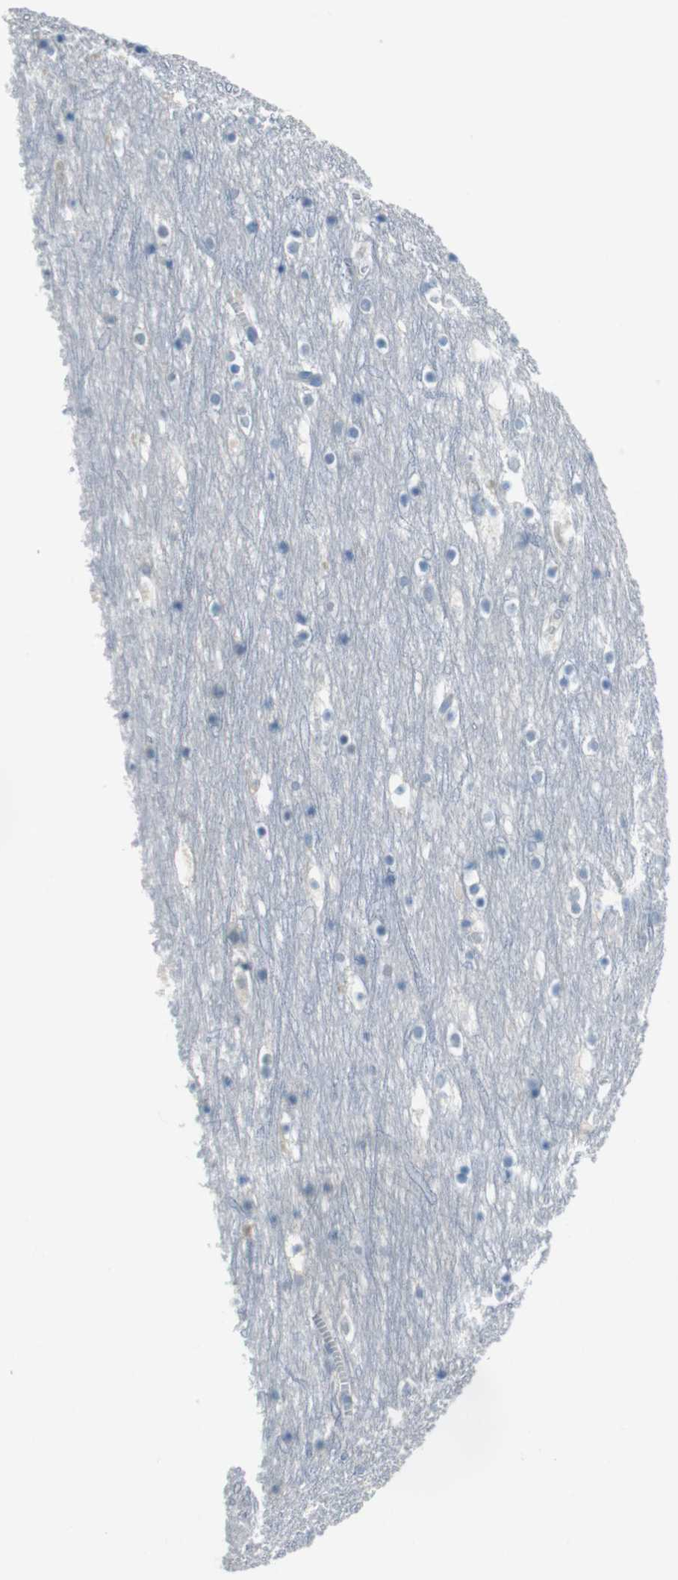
{"staining": {"intensity": "negative", "quantity": "none", "location": "none"}, "tissue": "cerebral cortex", "cell_type": "Endothelial cells", "image_type": "normal", "snomed": [{"axis": "morphology", "description": "Normal tissue, NOS"}, {"axis": "topography", "description": "Cerebral cortex"}], "caption": "Immunohistochemical staining of unremarkable human cerebral cortex shows no significant positivity in endothelial cells.", "gene": "ENTPD7", "patient": {"sex": "male", "age": 45}}